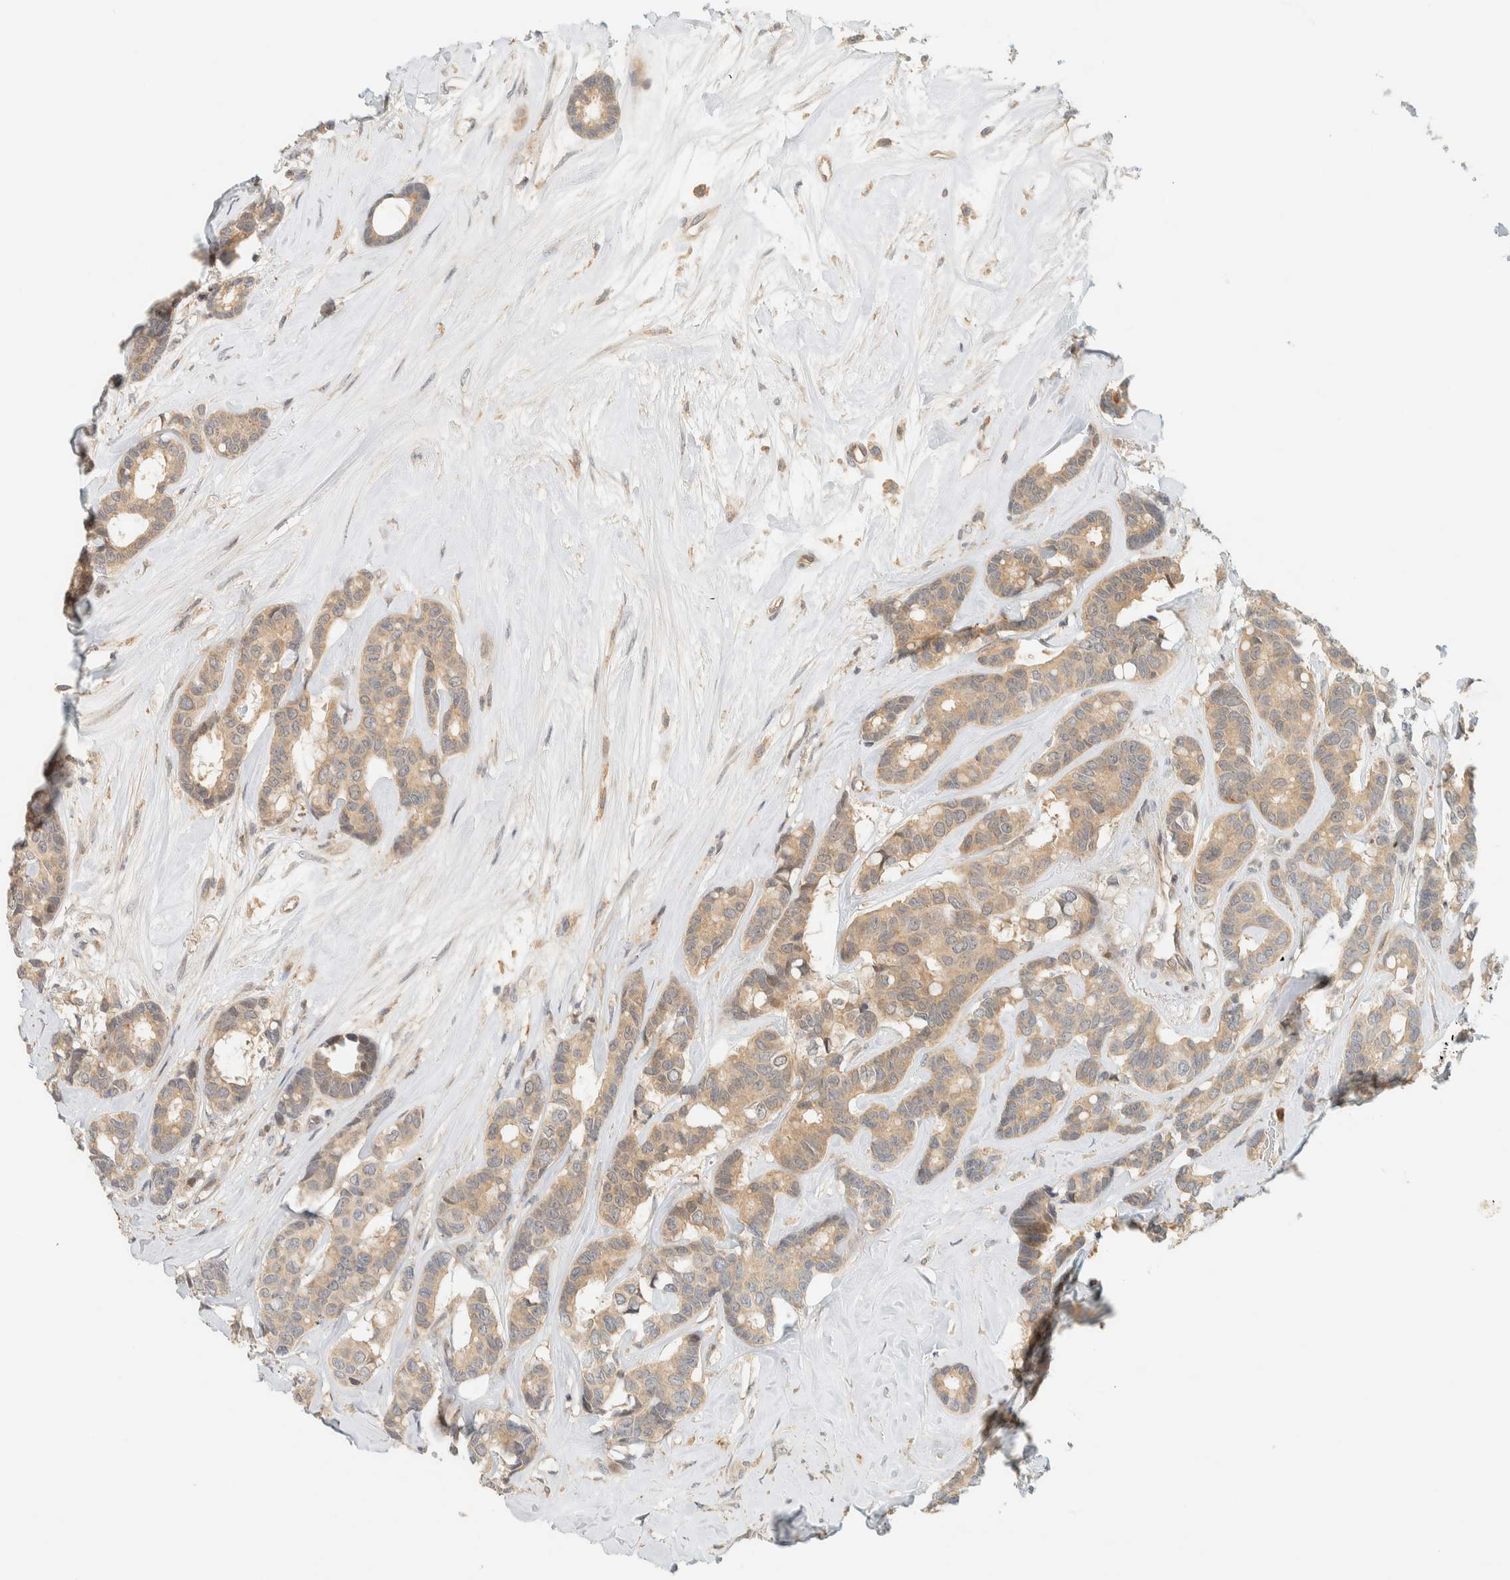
{"staining": {"intensity": "moderate", "quantity": ">75%", "location": "cytoplasmic/membranous"}, "tissue": "breast cancer", "cell_type": "Tumor cells", "image_type": "cancer", "snomed": [{"axis": "morphology", "description": "Duct carcinoma"}, {"axis": "topography", "description": "Breast"}], "caption": "Immunohistochemistry (DAB (3,3'-diaminobenzidine)) staining of human breast cancer displays moderate cytoplasmic/membranous protein staining in approximately >75% of tumor cells. (DAB IHC with brightfield microscopy, high magnification).", "gene": "CCDC171", "patient": {"sex": "female", "age": 87}}